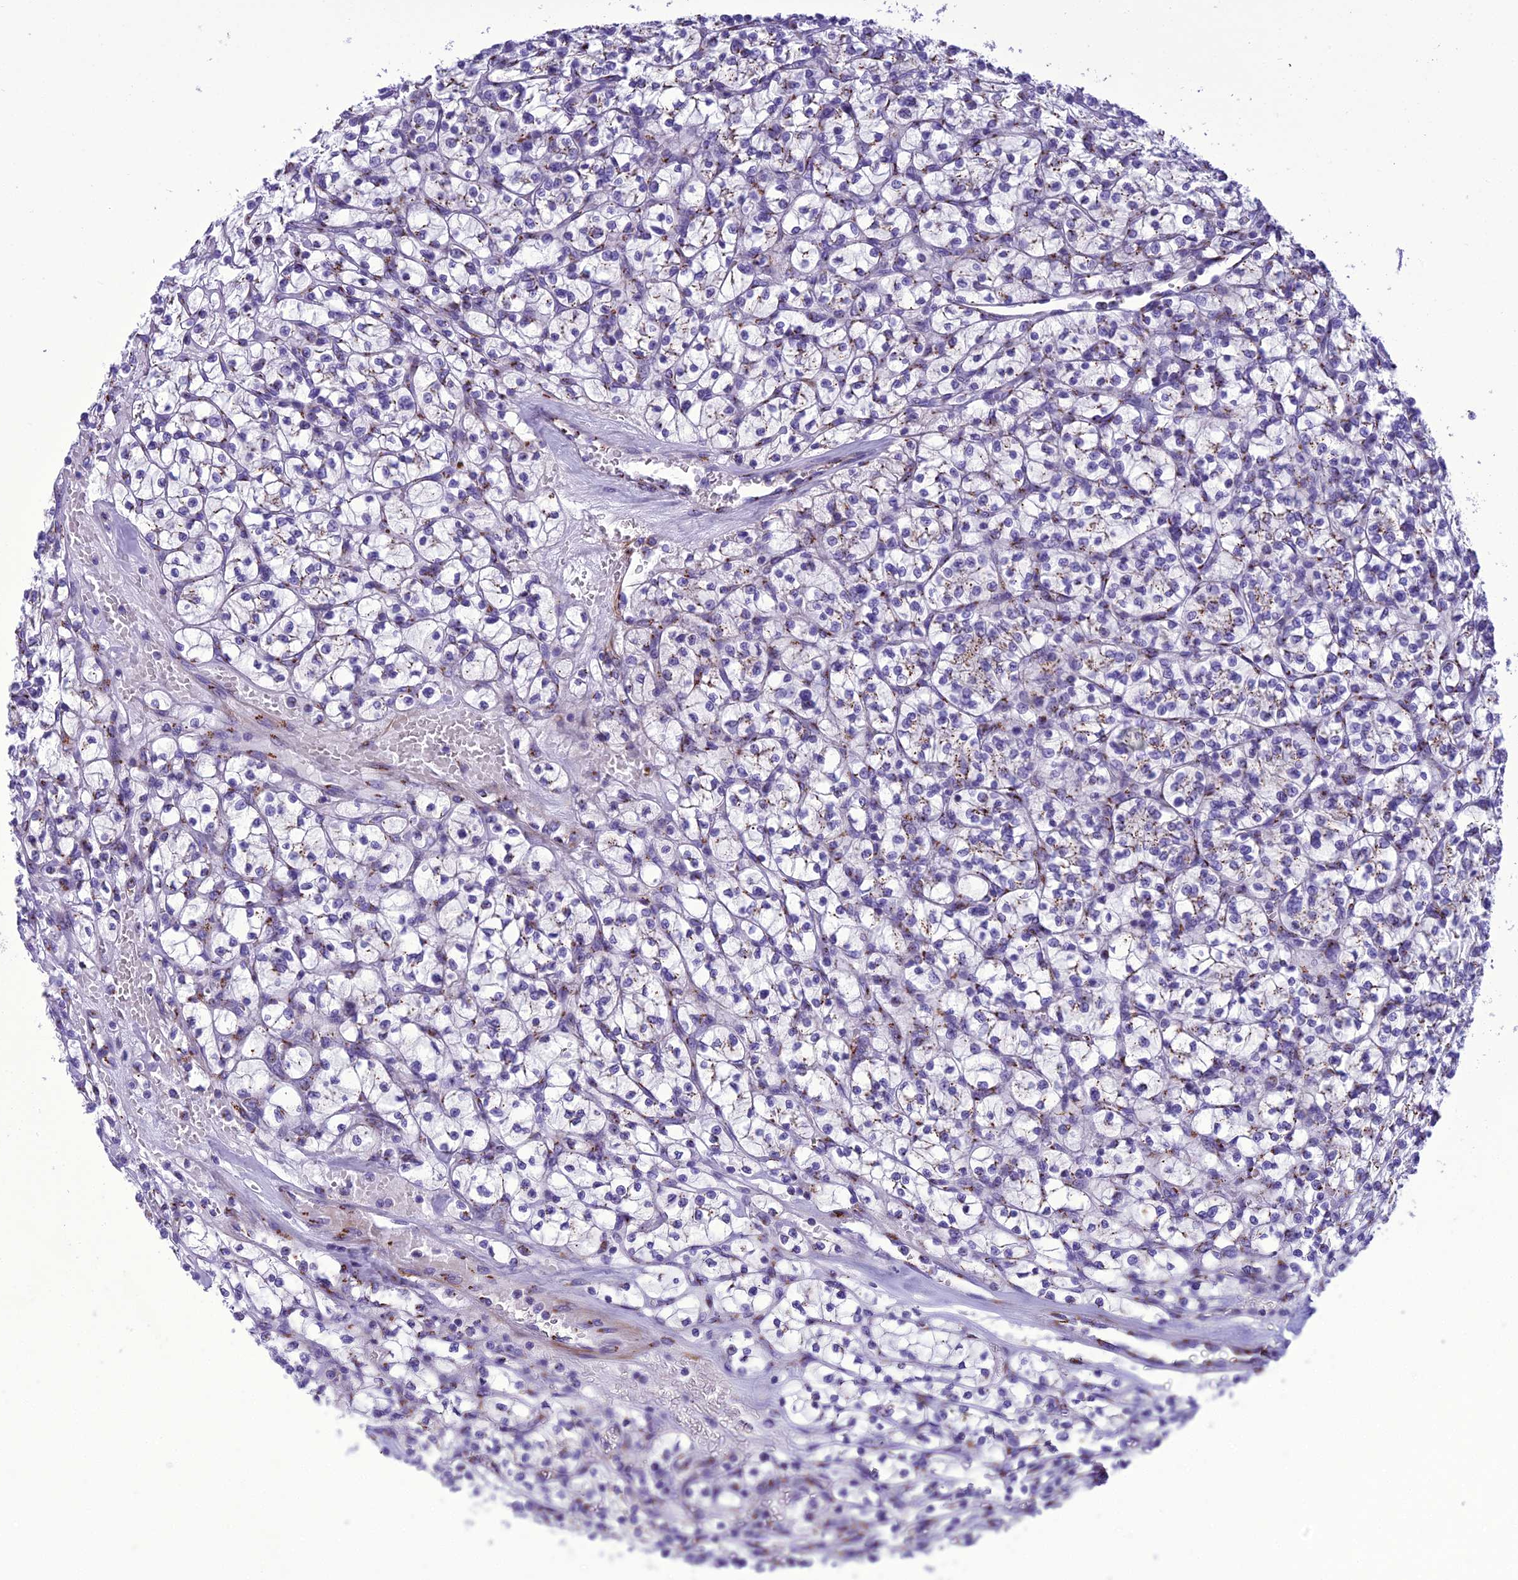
{"staining": {"intensity": "moderate", "quantity": "25%-75%", "location": "cytoplasmic/membranous"}, "tissue": "renal cancer", "cell_type": "Tumor cells", "image_type": "cancer", "snomed": [{"axis": "morphology", "description": "Adenocarcinoma, NOS"}, {"axis": "topography", "description": "Kidney"}], "caption": "Protein staining shows moderate cytoplasmic/membranous positivity in about 25%-75% of tumor cells in renal cancer.", "gene": "GOLM2", "patient": {"sex": "female", "age": 64}}